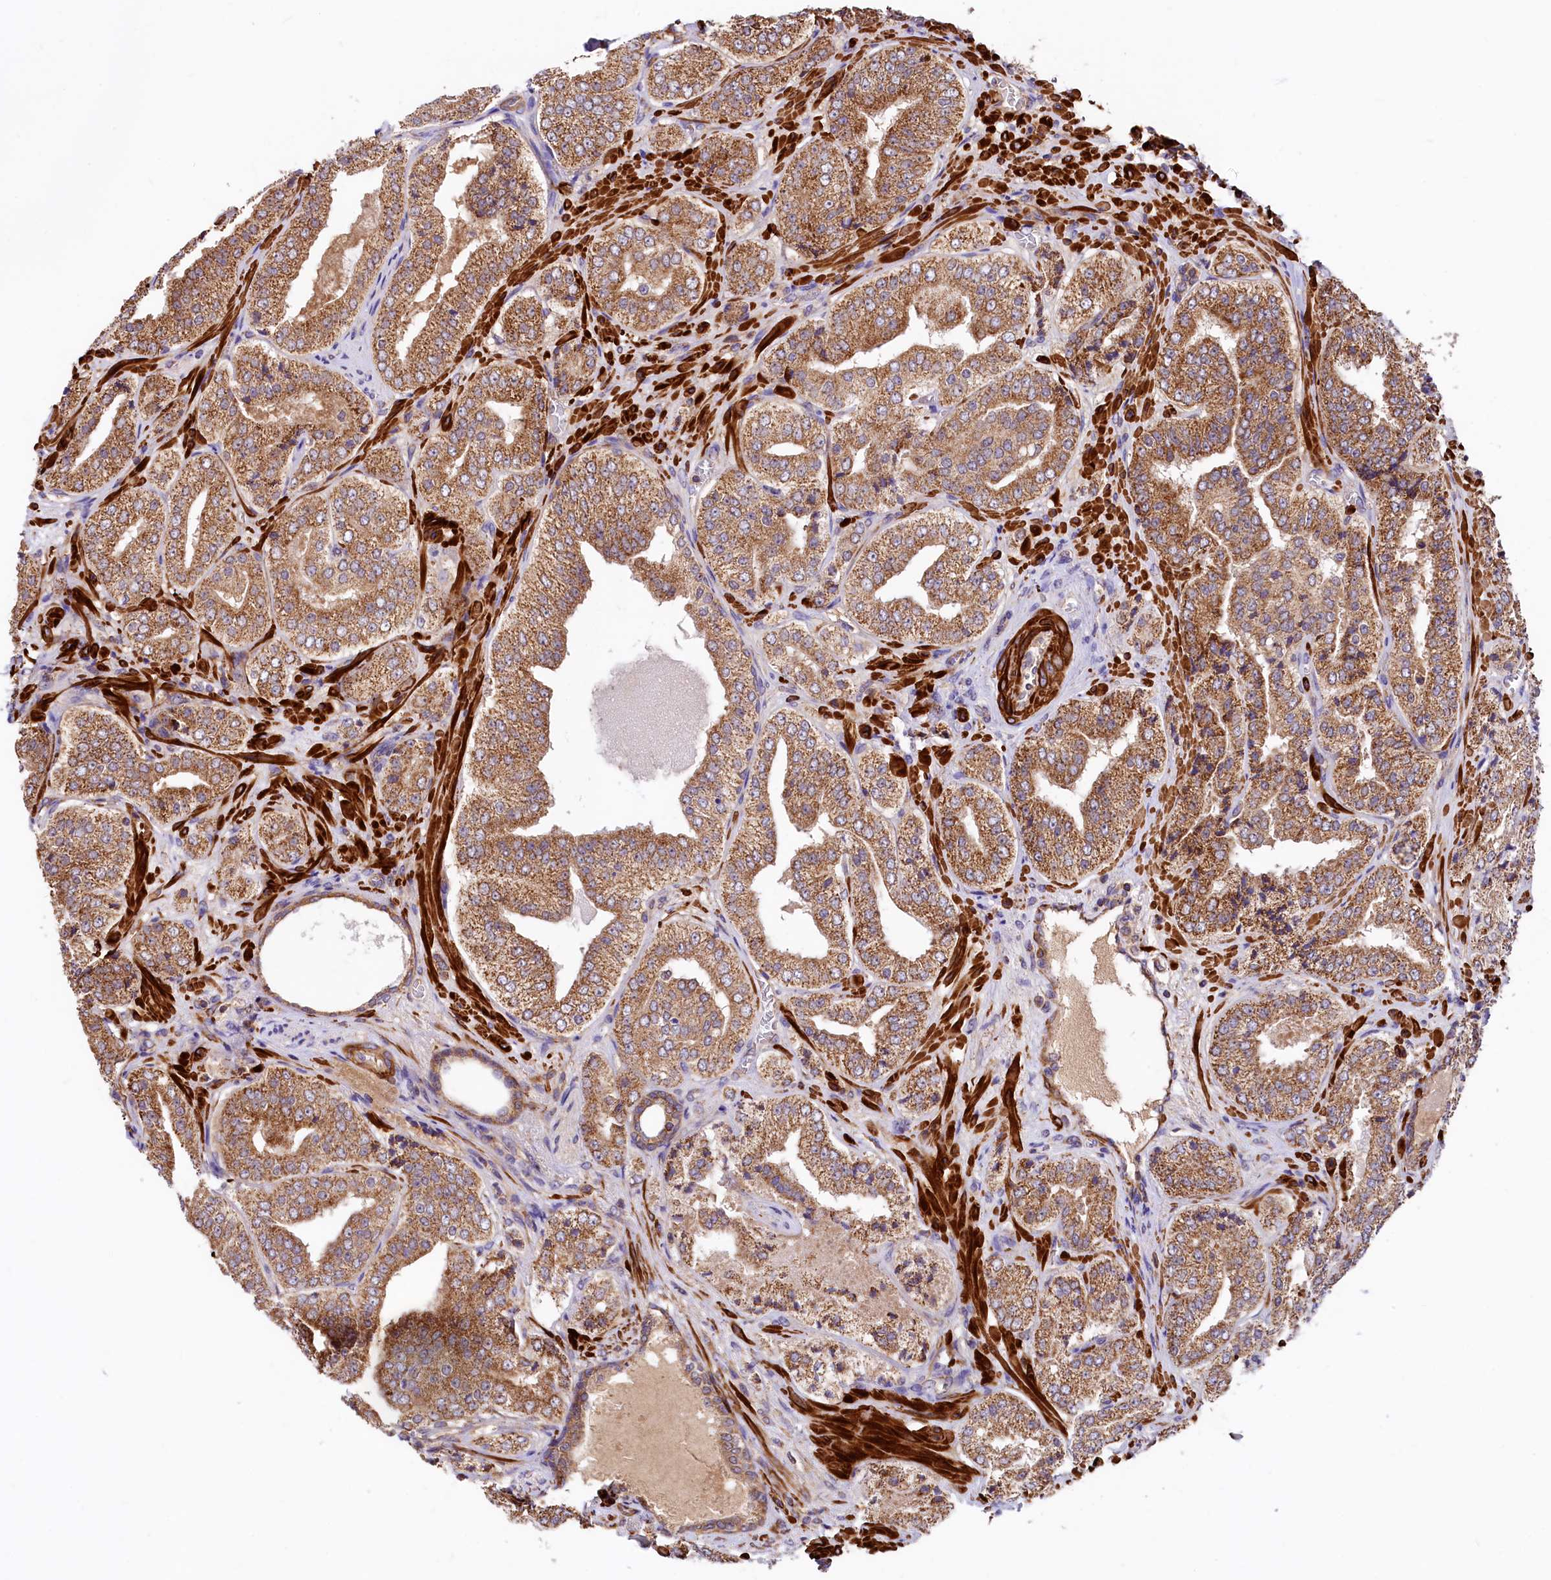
{"staining": {"intensity": "moderate", "quantity": ">75%", "location": "cytoplasmic/membranous"}, "tissue": "prostate cancer", "cell_type": "Tumor cells", "image_type": "cancer", "snomed": [{"axis": "morphology", "description": "Adenocarcinoma, High grade"}, {"axis": "topography", "description": "Prostate"}], "caption": "This photomicrograph shows immunohistochemistry (IHC) staining of prostate cancer, with medium moderate cytoplasmic/membranous positivity in about >75% of tumor cells.", "gene": "CIAO3", "patient": {"sex": "male", "age": 71}}